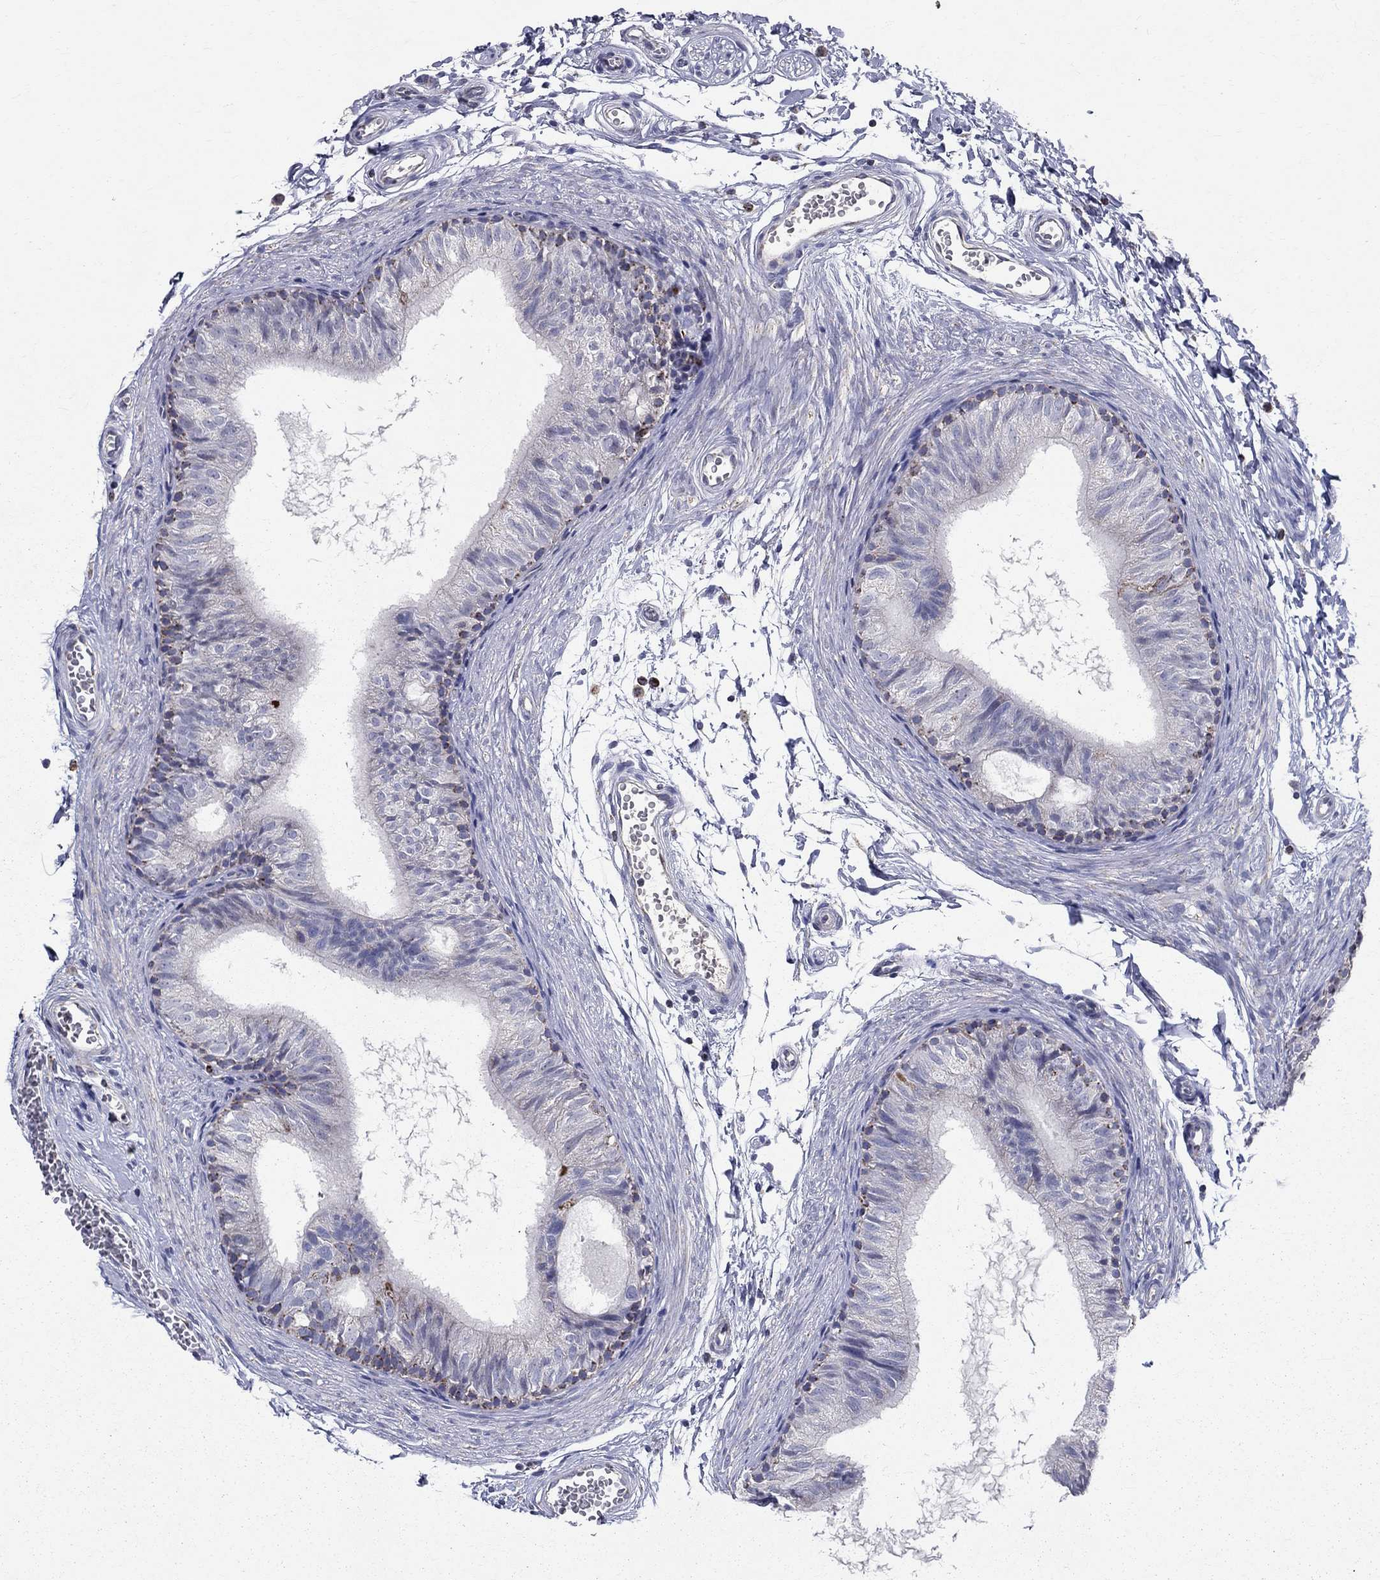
{"staining": {"intensity": "moderate", "quantity": "<25%", "location": "cytoplasmic/membranous"}, "tissue": "epididymis", "cell_type": "Glandular cells", "image_type": "normal", "snomed": [{"axis": "morphology", "description": "Normal tissue, NOS"}, {"axis": "topography", "description": "Epididymis"}], "caption": "Immunohistochemical staining of benign human epididymis demonstrates low levels of moderate cytoplasmic/membranous staining in about <25% of glandular cells. Using DAB (brown) and hematoxylin (blue) stains, captured at high magnification using brightfield microscopy.", "gene": "SLC4A10", "patient": {"sex": "male", "age": 22}}